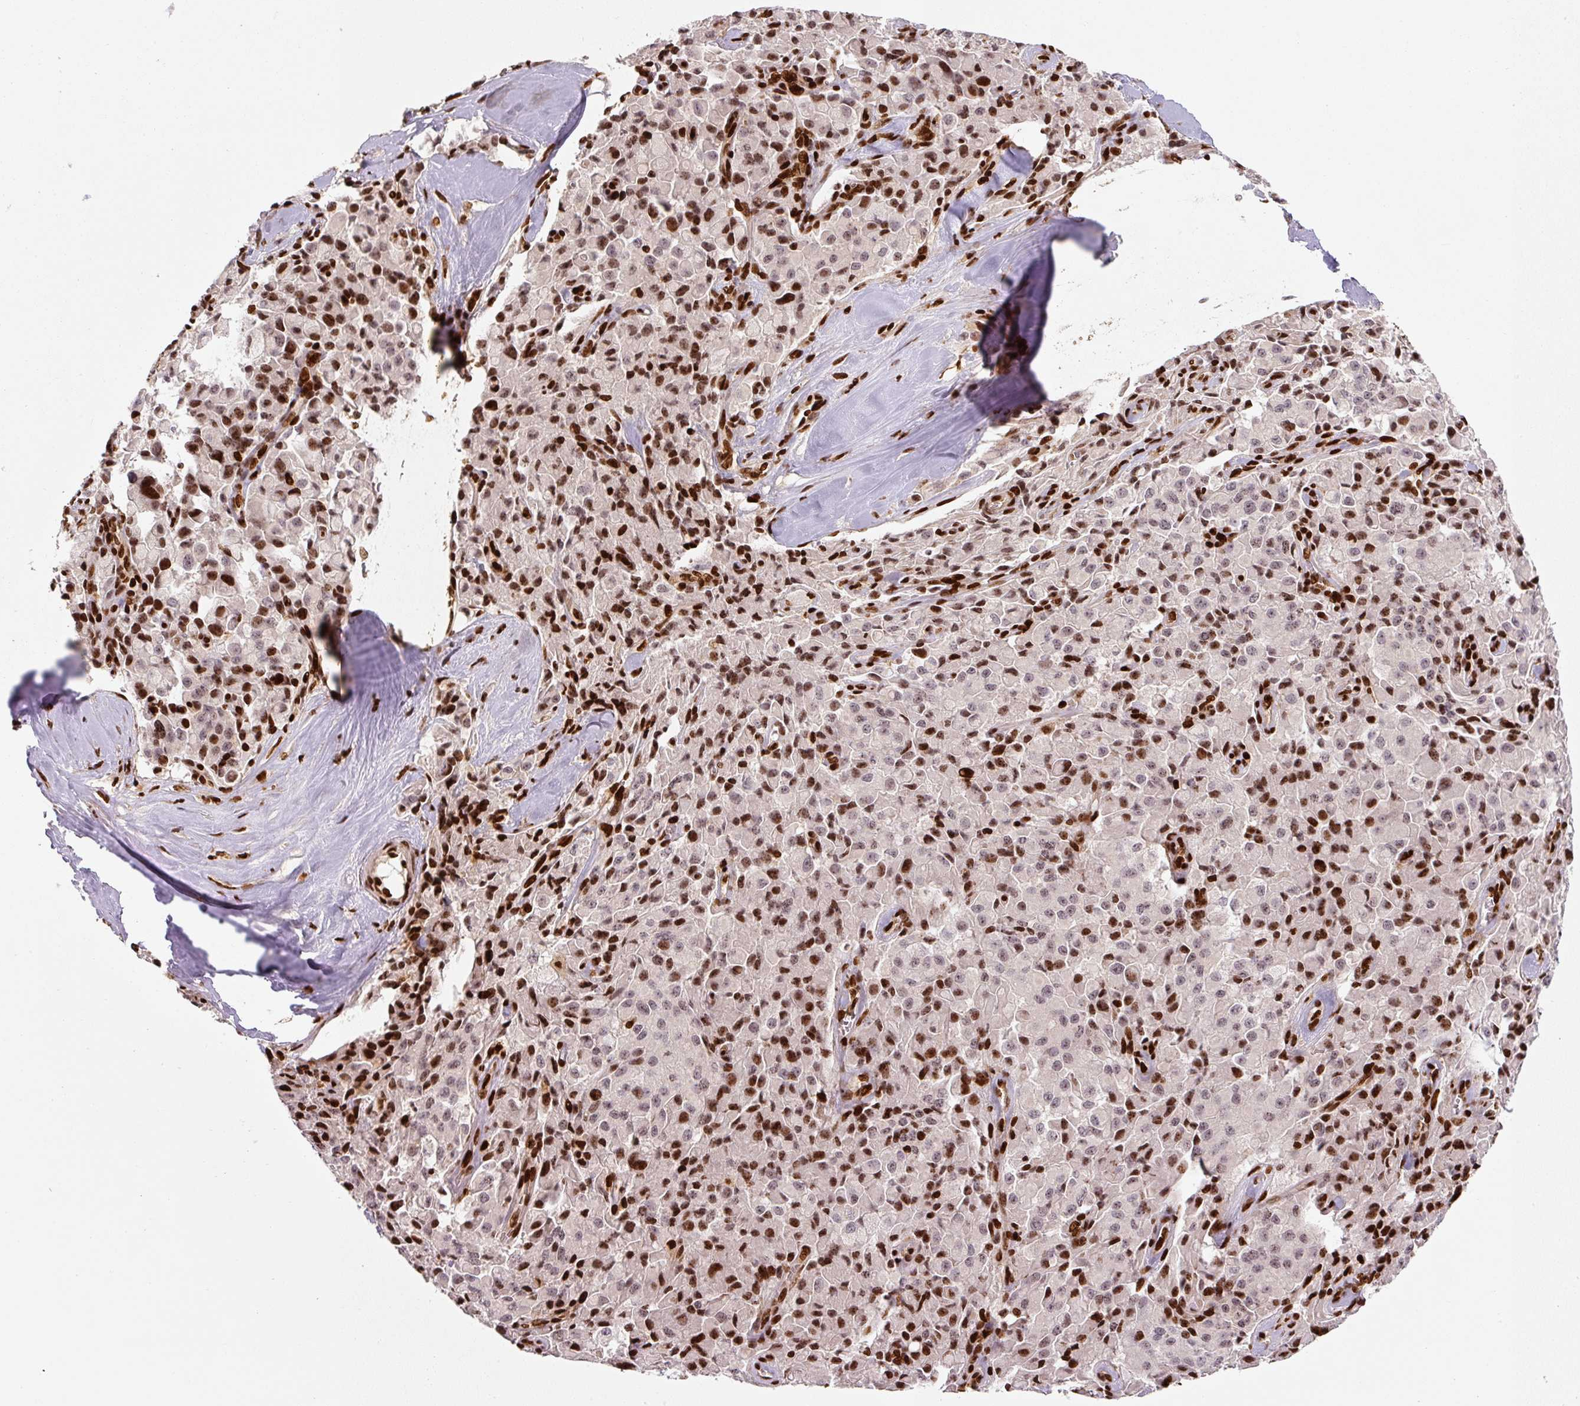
{"staining": {"intensity": "strong", "quantity": "25%-75%", "location": "nuclear"}, "tissue": "pancreatic cancer", "cell_type": "Tumor cells", "image_type": "cancer", "snomed": [{"axis": "morphology", "description": "Adenocarcinoma, NOS"}, {"axis": "topography", "description": "Pancreas"}], "caption": "Strong nuclear positivity for a protein is seen in approximately 25%-75% of tumor cells of pancreatic cancer using IHC.", "gene": "PYDC2", "patient": {"sex": "male", "age": 65}}